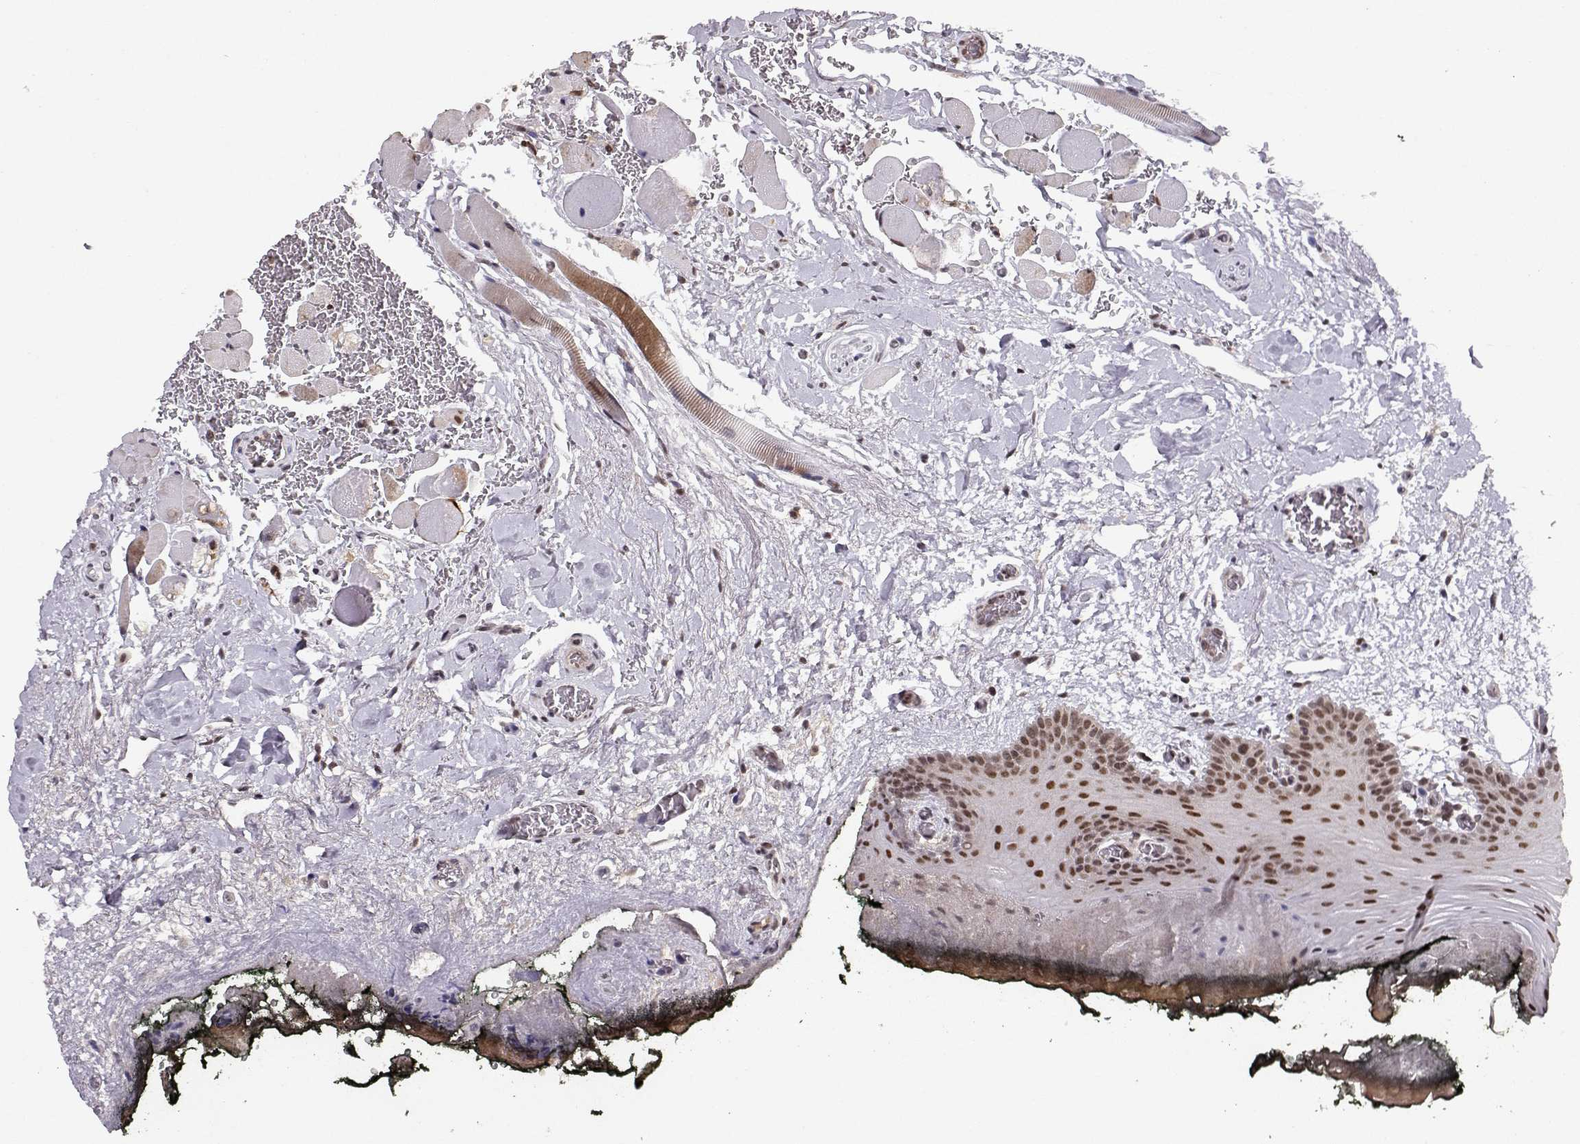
{"staining": {"intensity": "moderate", "quantity": "25%-75%", "location": "nuclear"}, "tissue": "oral mucosa", "cell_type": "Squamous epithelial cells", "image_type": "normal", "snomed": [{"axis": "morphology", "description": "Normal tissue, NOS"}, {"axis": "topography", "description": "Oral tissue"}, {"axis": "topography", "description": "Head-Neck"}], "caption": "Squamous epithelial cells show medium levels of moderate nuclear expression in about 25%-75% of cells in benign human oral mucosa.", "gene": "CSNK2A1", "patient": {"sex": "male", "age": 65}}